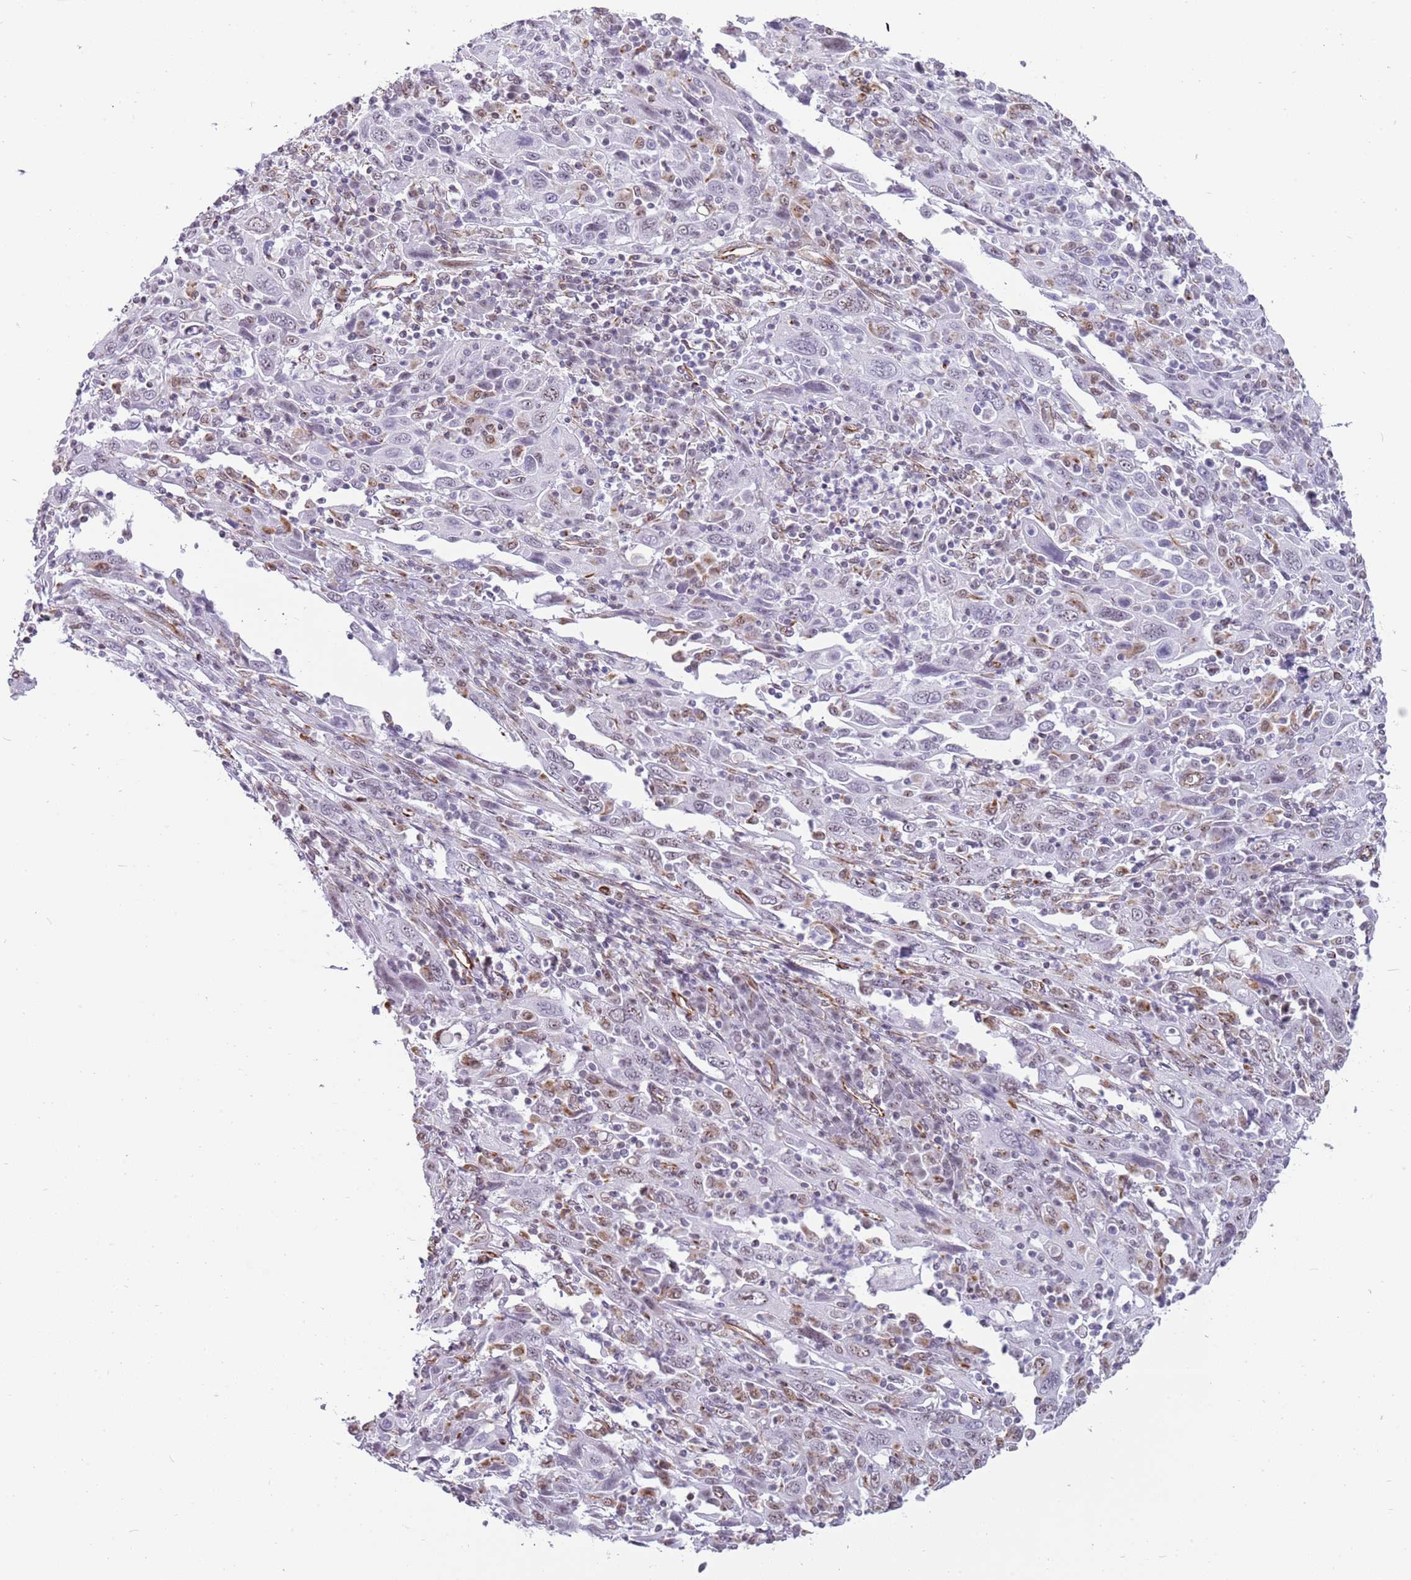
{"staining": {"intensity": "weak", "quantity": "<25%", "location": "nuclear"}, "tissue": "cervical cancer", "cell_type": "Tumor cells", "image_type": "cancer", "snomed": [{"axis": "morphology", "description": "Squamous cell carcinoma, NOS"}, {"axis": "topography", "description": "Cervix"}], "caption": "An immunohistochemistry (IHC) histopathology image of squamous cell carcinoma (cervical) is shown. There is no staining in tumor cells of squamous cell carcinoma (cervical).", "gene": "NBPF3", "patient": {"sex": "female", "age": 46}}